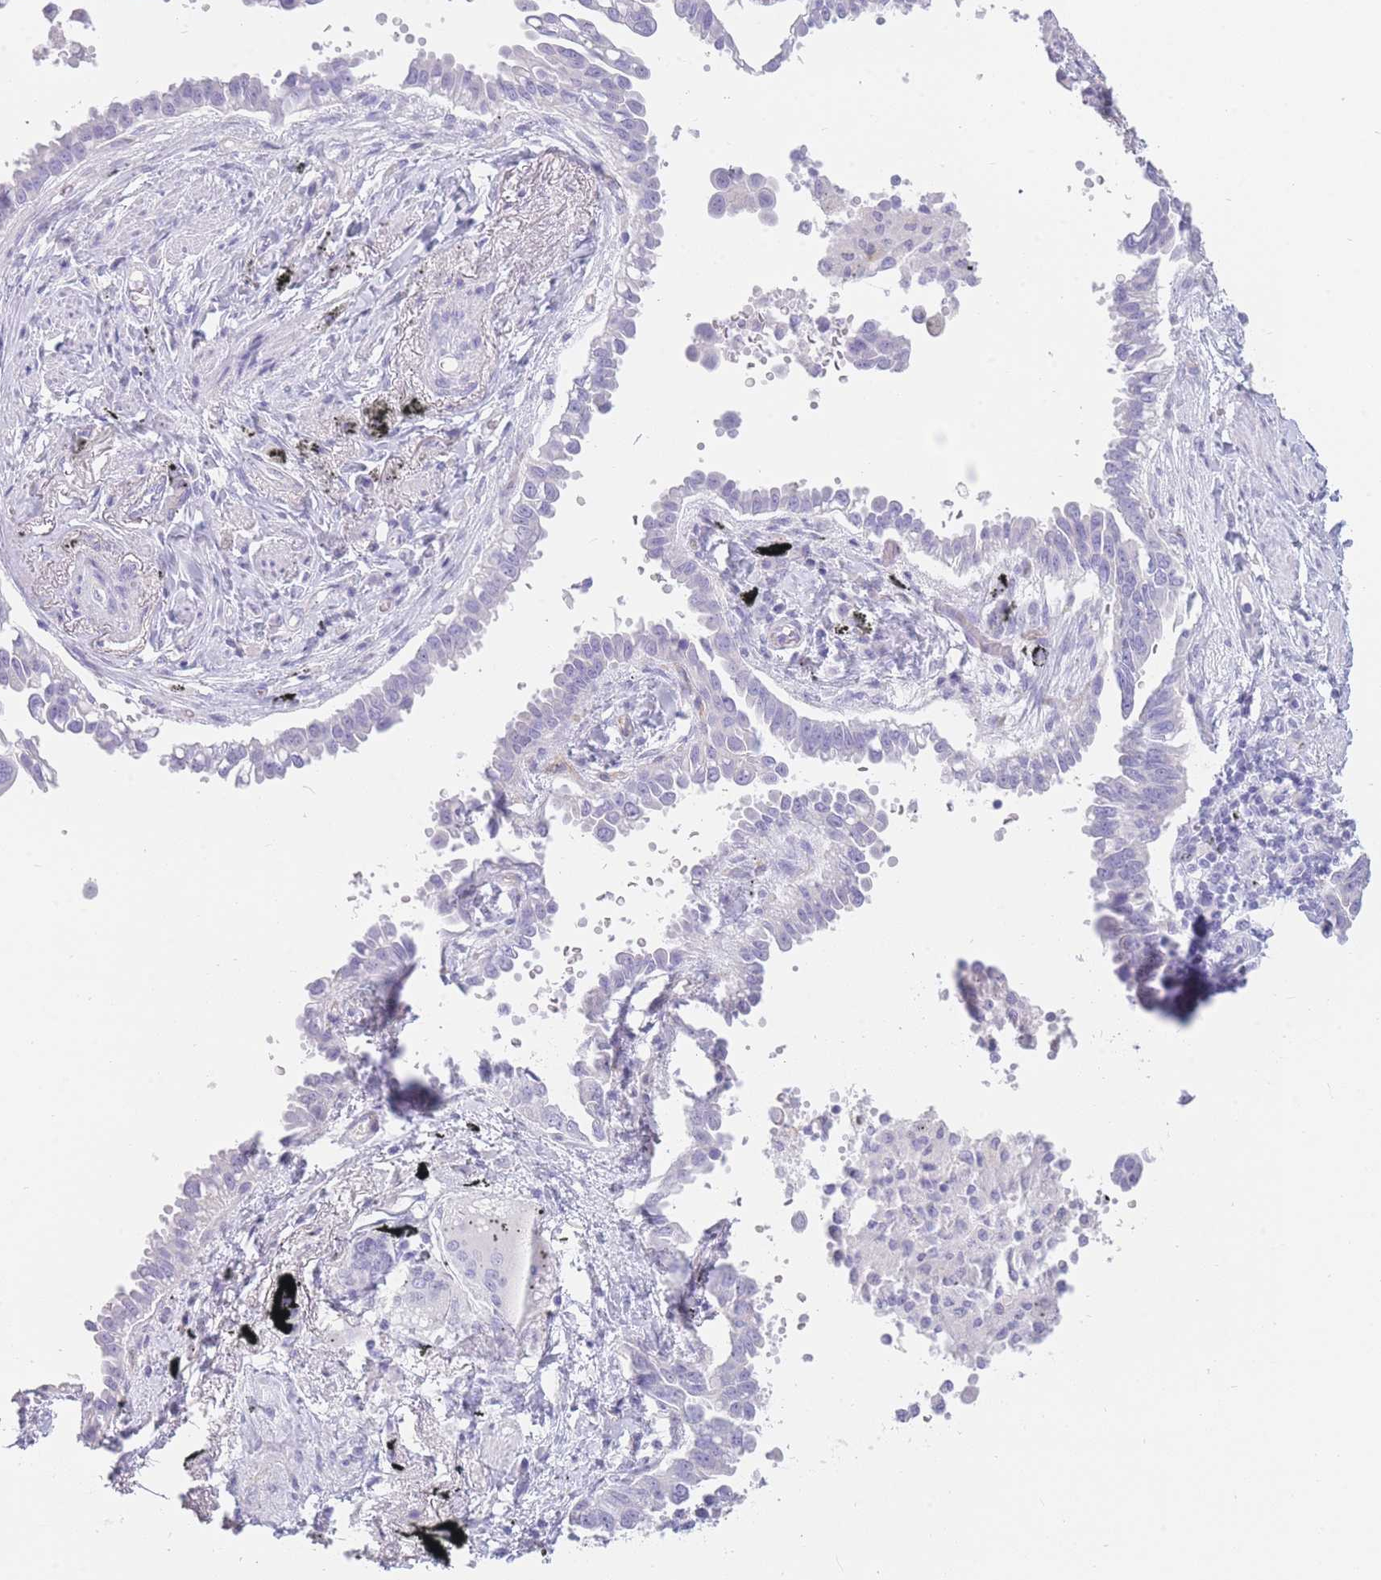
{"staining": {"intensity": "negative", "quantity": "none", "location": "none"}, "tissue": "lung cancer", "cell_type": "Tumor cells", "image_type": "cancer", "snomed": [{"axis": "morphology", "description": "Adenocarcinoma, NOS"}, {"axis": "topography", "description": "Lung"}], "caption": "Tumor cells show no significant protein positivity in lung adenocarcinoma.", "gene": "UPK1A", "patient": {"sex": "male", "age": 67}}